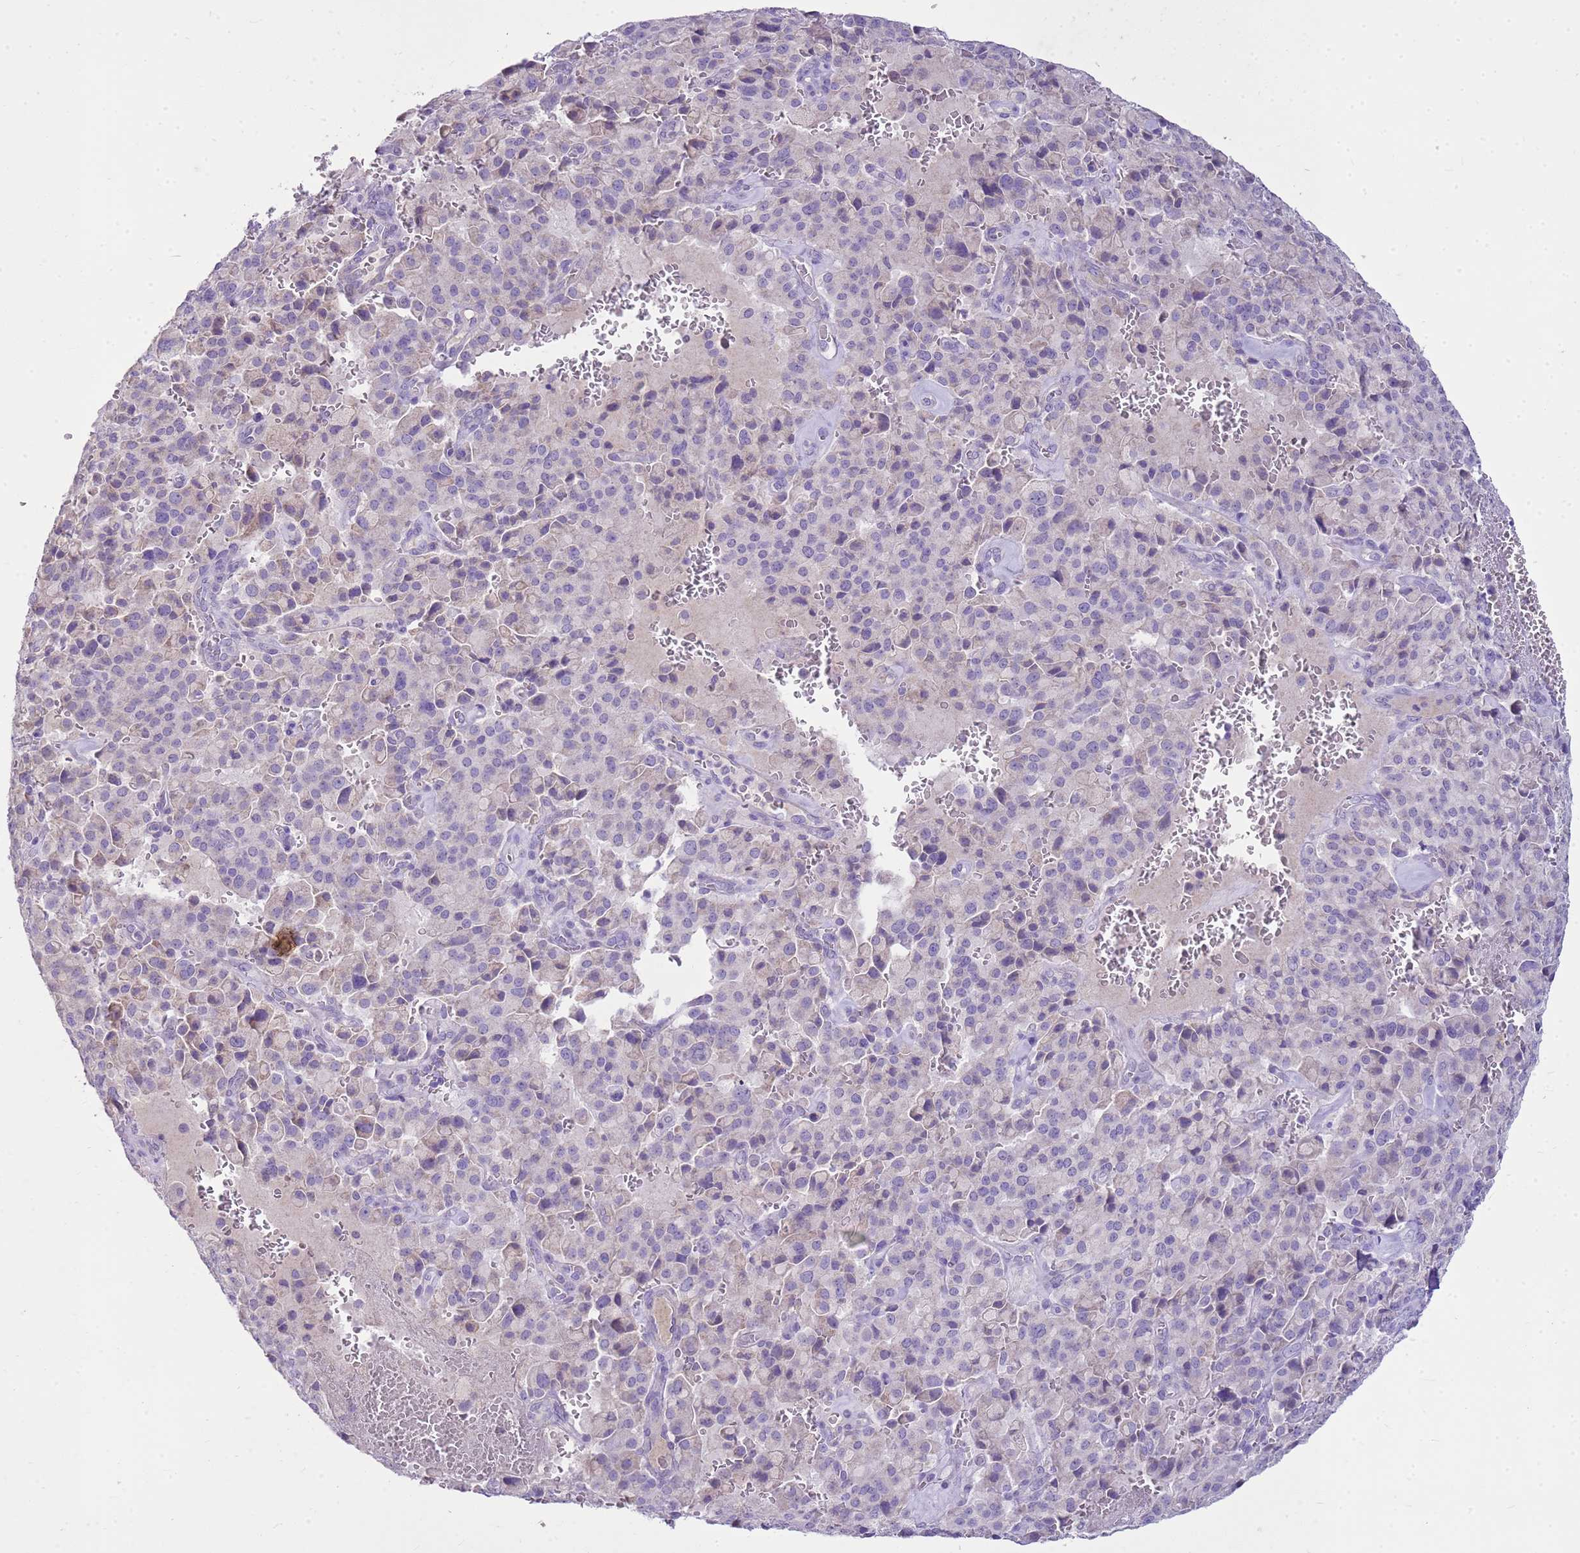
{"staining": {"intensity": "negative", "quantity": "none", "location": "none"}, "tissue": "pancreatic cancer", "cell_type": "Tumor cells", "image_type": "cancer", "snomed": [{"axis": "morphology", "description": "Adenocarcinoma, NOS"}, {"axis": "topography", "description": "Pancreas"}], "caption": "Pancreatic adenocarcinoma stained for a protein using immunohistochemistry (IHC) displays no positivity tumor cells.", "gene": "FABP2", "patient": {"sex": "male", "age": 65}}